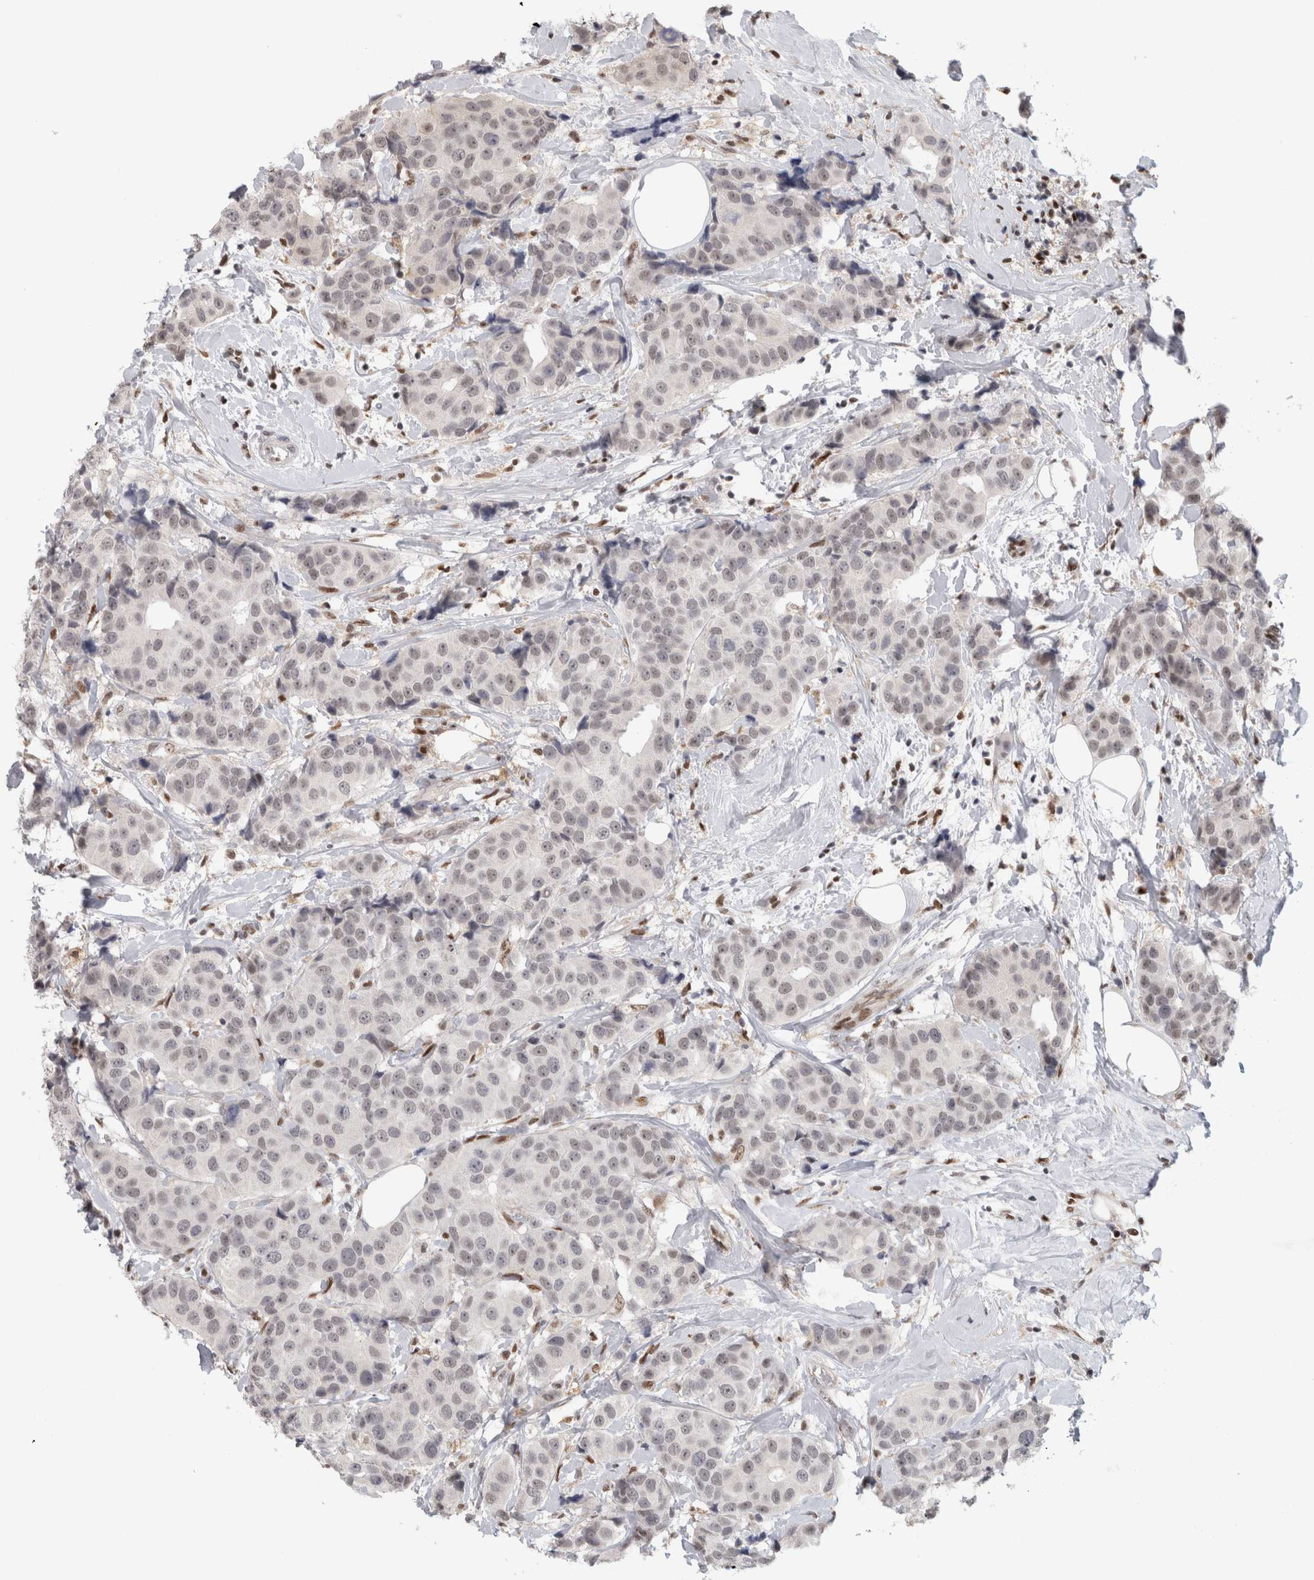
{"staining": {"intensity": "negative", "quantity": "none", "location": "none"}, "tissue": "breast cancer", "cell_type": "Tumor cells", "image_type": "cancer", "snomed": [{"axis": "morphology", "description": "Normal tissue, NOS"}, {"axis": "morphology", "description": "Duct carcinoma"}, {"axis": "topography", "description": "Breast"}], "caption": "Breast invasive ductal carcinoma was stained to show a protein in brown. There is no significant positivity in tumor cells.", "gene": "SRARP", "patient": {"sex": "female", "age": 39}}